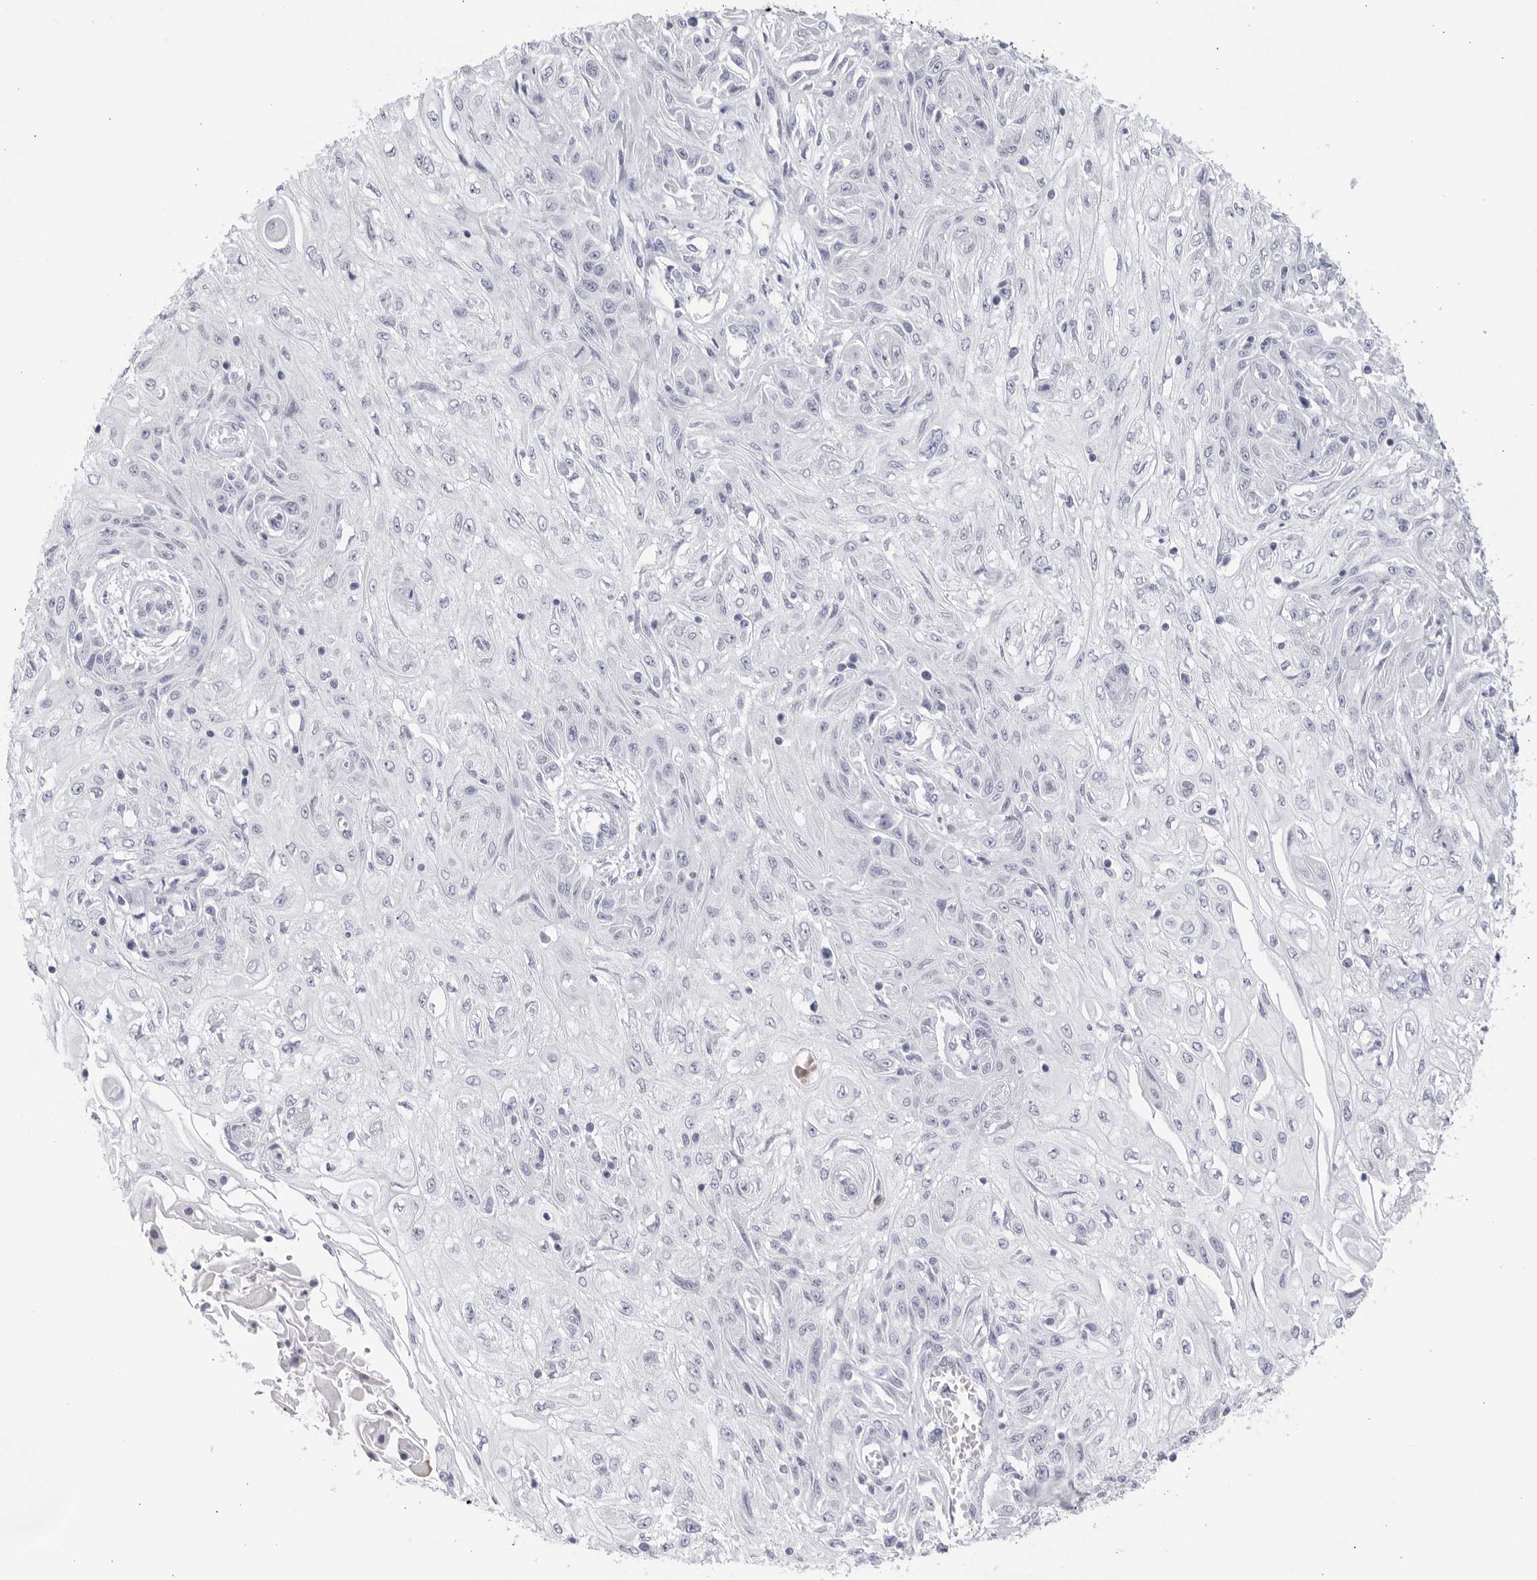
{"staining": {"intensity": "negative", "quantity": "none", "location": "none"}, "tissue": "skin cancer", "cell_type": "Tumor cells", "image_type": "cancer", "snomed": [{"axis": "morphology", "description": "Squamous cell carcinoma, NOS"}, {"axis": "morphology", "description": "Squamous cell carcinoma, metastatic, NOS"}, {"axis": "topography", "description": "Skin"}, {"axis": "topography", "description": "Lymph node"}], "caption": "This is an IHC histopathology image of skin cancer (metastatic squamous cell carcinoma). There is no expression in tumor cells.", "gene": "CNBD1", "patient": {"sex": "male", "age": 75}}